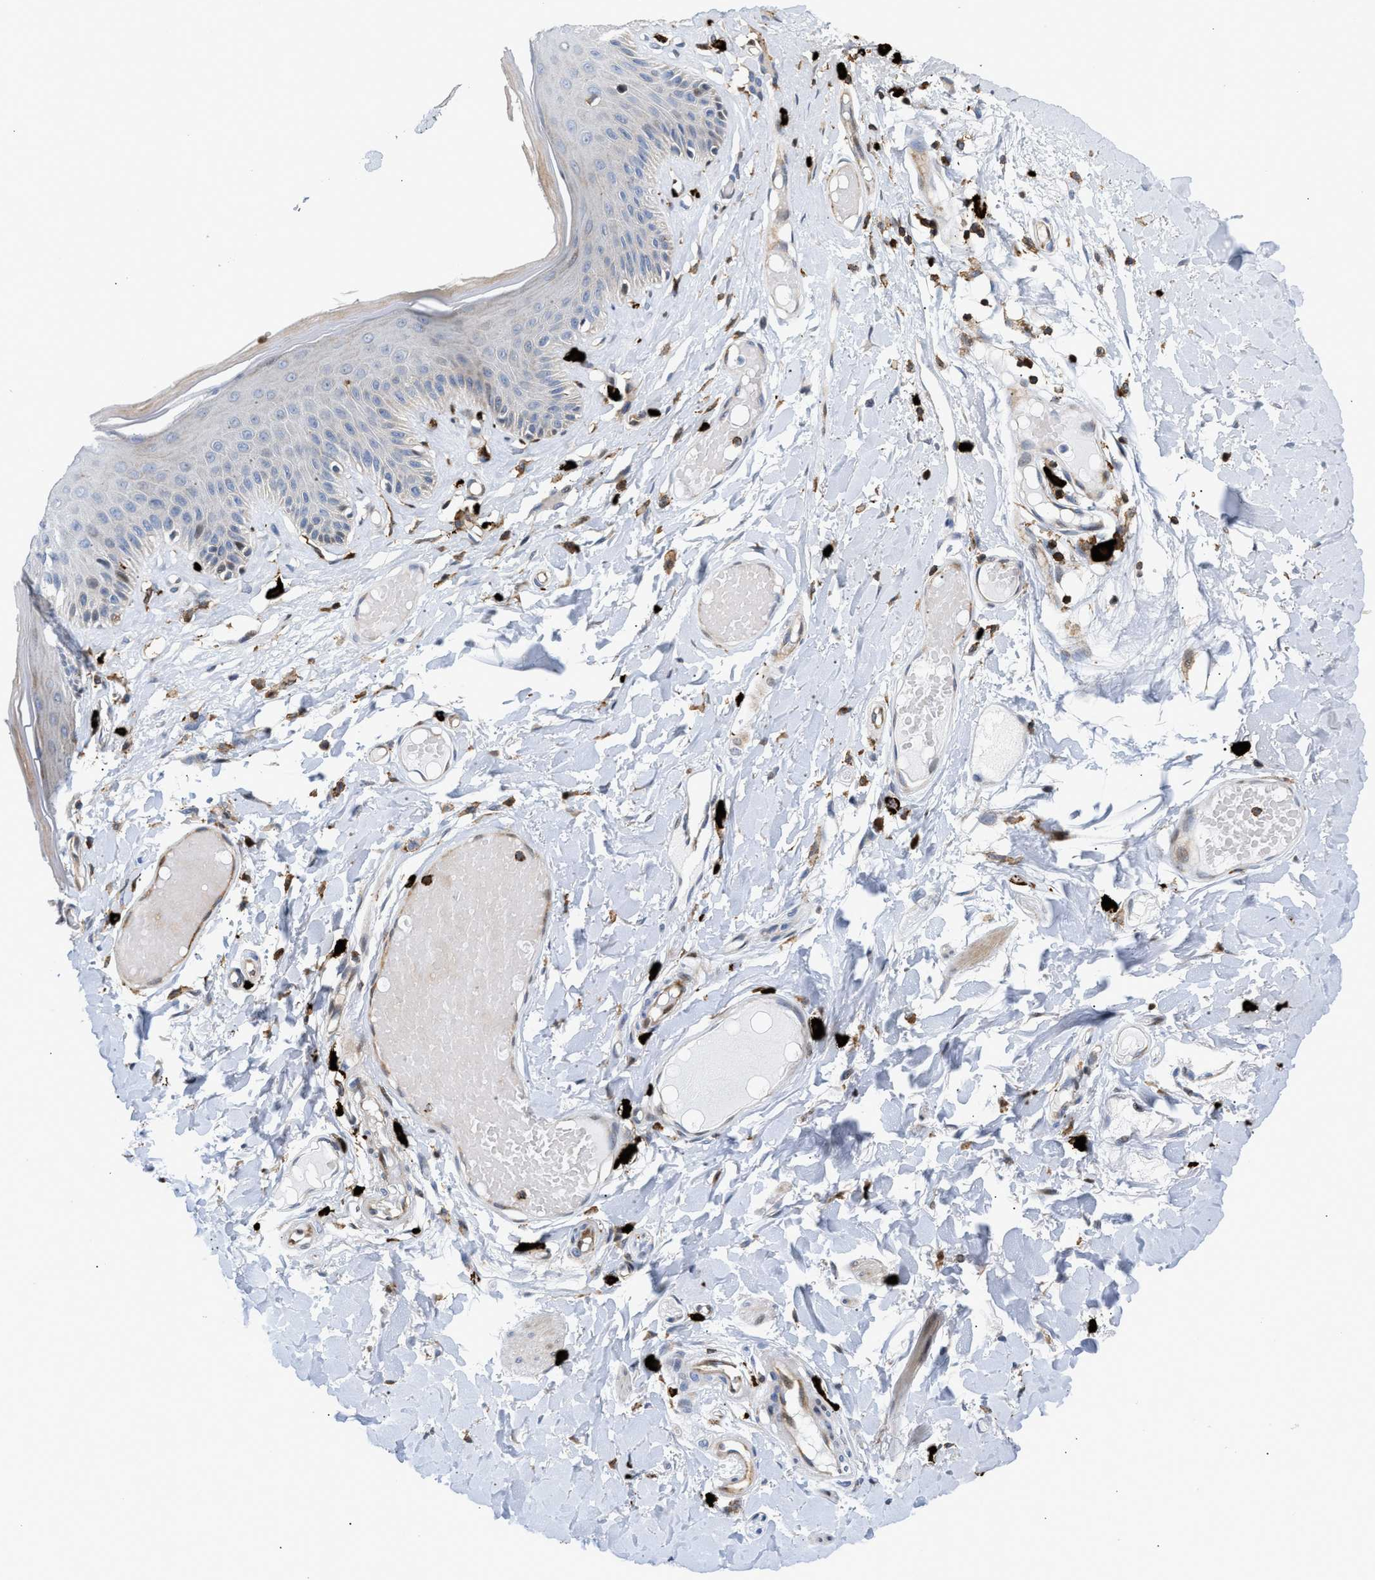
{"staining": {"intensity": "moderate", "quantity": "<25%", "location": "cytoplasmic/membranous"}, "tissue": "skin", "cell_type": "Epidermal cells", "image_type": "normal", "snomed": [{"axis": "morphology", "description": "Normal tissue, NOS"}, {"axis": "topography", "description": "Vulva"}], "caption": "Moderate cytoplasmic/membranous expression for a protein is appreciated in approximately <25% of epidermal cells of unremarkable skin using immunohistochemistry (IHC).", "gene": "ATP9A", "patient": {"sex": "female", "age": 73}}